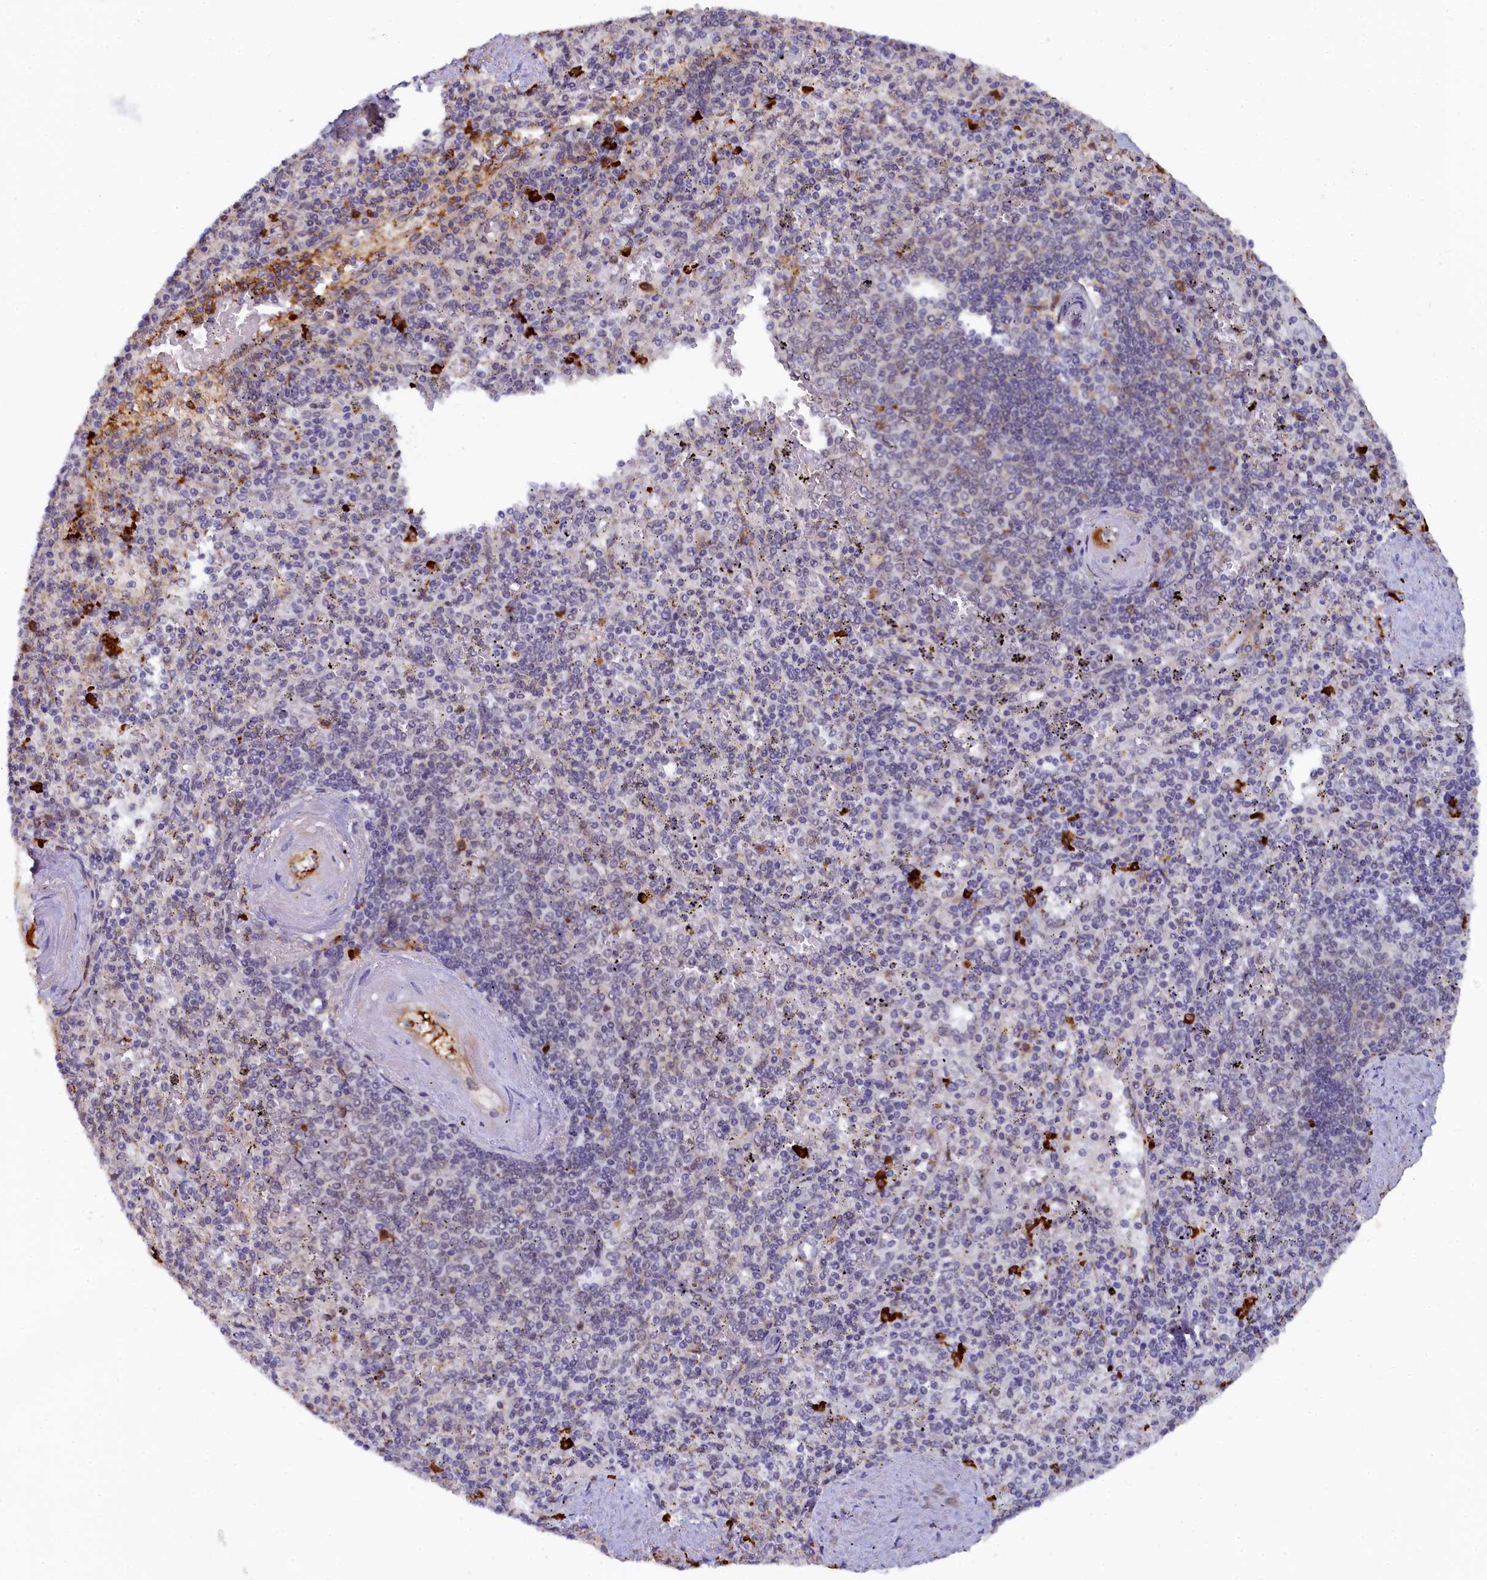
{"staining": {"intensity": "weak", "quantity": "<25%", "location": "nuclear"}, "tissue": "spleen", "cell_type": "Cells in red pulp", "image_type": "normal", "snomed": [{"axis": "morphology", "description": "Normal tissue, NOS"}, {"axis": "topography", "description": "Spleen"}], "caption": "Spleen was stained to show a protein in brown. There is no significant expression in cells in red pulp. Brightfield microscopy of immunohistochemistry (IHC) stained with DAB (3,3'-diaminobenzidine) (brown) and hematoxylin (blue), captured at high magnification.", "gene": "INTS14", "patient": {"sex": "male", "age": 82}}